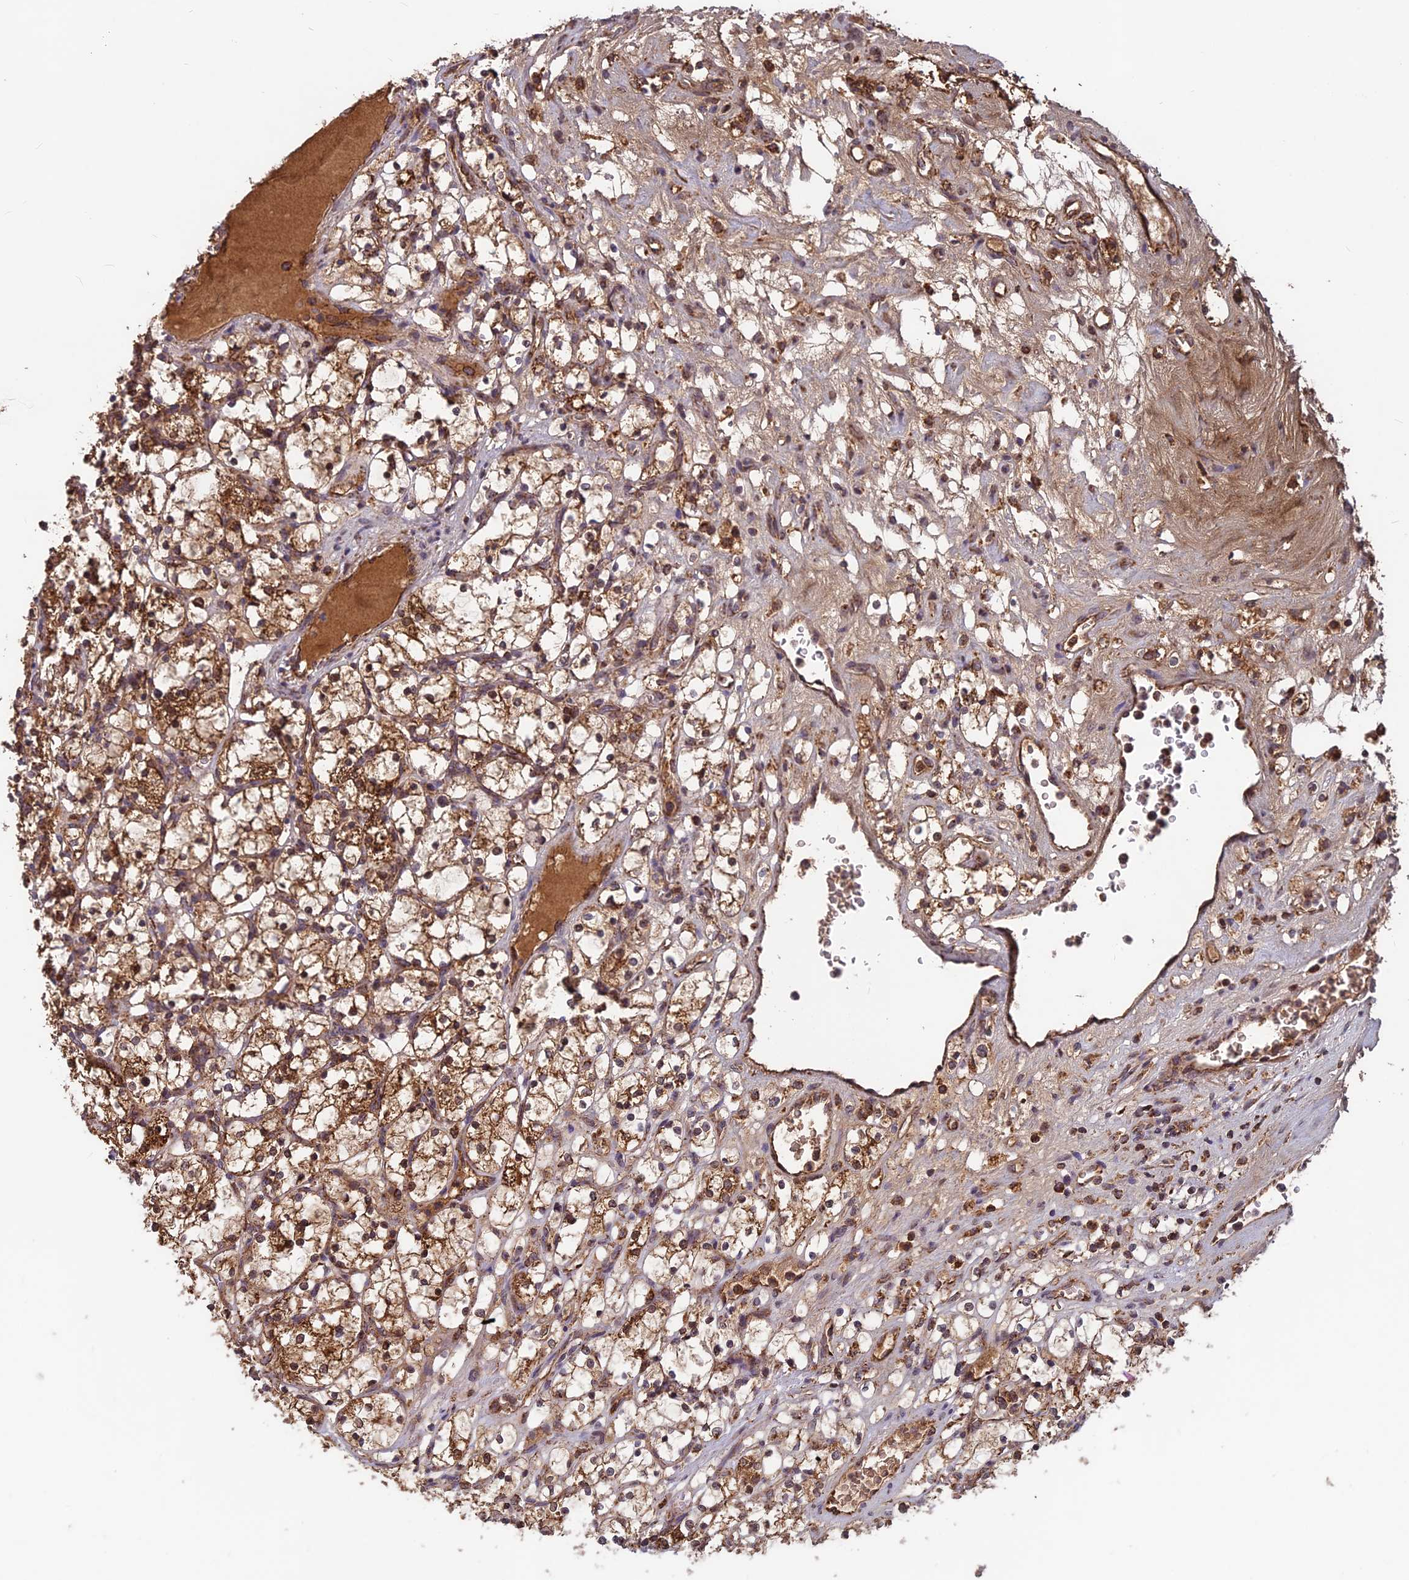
{"staining": {"intensity": "moderate", "quantity": ">75%", "location": "cytoplasmic/membranous"}, "tissue": "renal cancer", "cell_type": "Tumor cells", "image_type": "cancer", "snomed": [{"axis": "morphology", "description": "Adenocarcinoma, NOS"}, {"axis": "topography", "description": "Kidney"}], "caption": "Immunohistochemistry image of neoplastic tissue: renal adenocarcinoma stained using IHC demonstrates medium levels of moderate protein expression localized specifically in the cytoplasmic/membranous of tumor cells, appearing as a cytoplasmic/membranous brown color.", "gene": "CCDC15", "patient": {"sex": "female", "age": 69}}